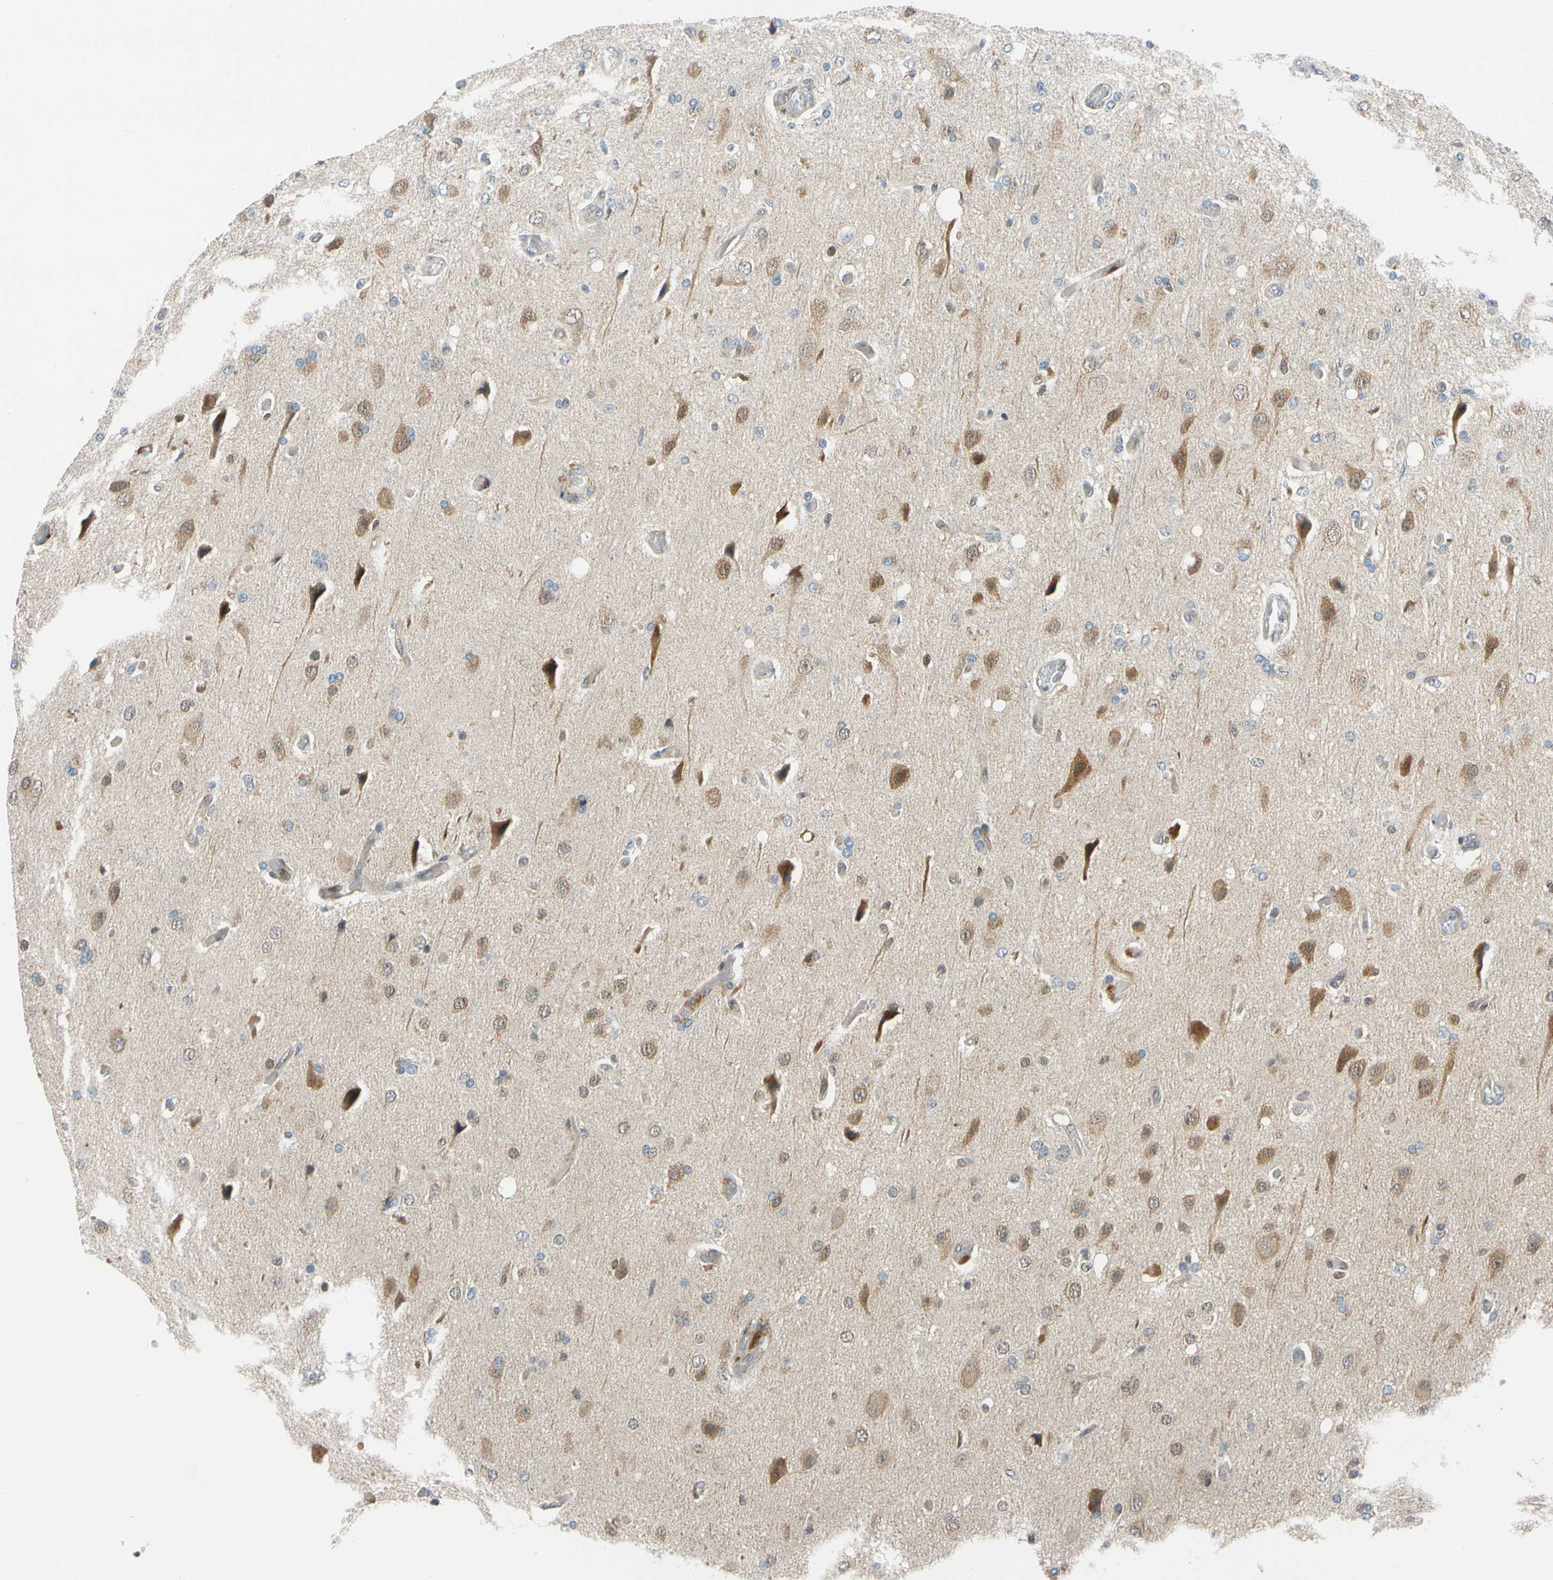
{"staining": {"intensity": "moderate", "quantity": "25%-75%", "location": "cytoplasmic/membranous,nuclear"}, "tissue": "glioma", "cell_type": "Tumor cells", "image_type": "cancer", "snomed": [{"axis": "morphology", "description": "Normal tissue, NOS"}, {"axis": "morphology", "description": "Glioma, malignant, High grade"}, {"axis": "topography", "description": "Cerebral cortex"}], "caption": "Human high-grade glioma (malignant) stained for a protein (brown) reveals moderate cytoplasmic/membranous and nuclear positive positivity in about 25%-75% of tumor cells.", "gene": "MAPK9", "patient": {"sex": "male", "age": 77}}